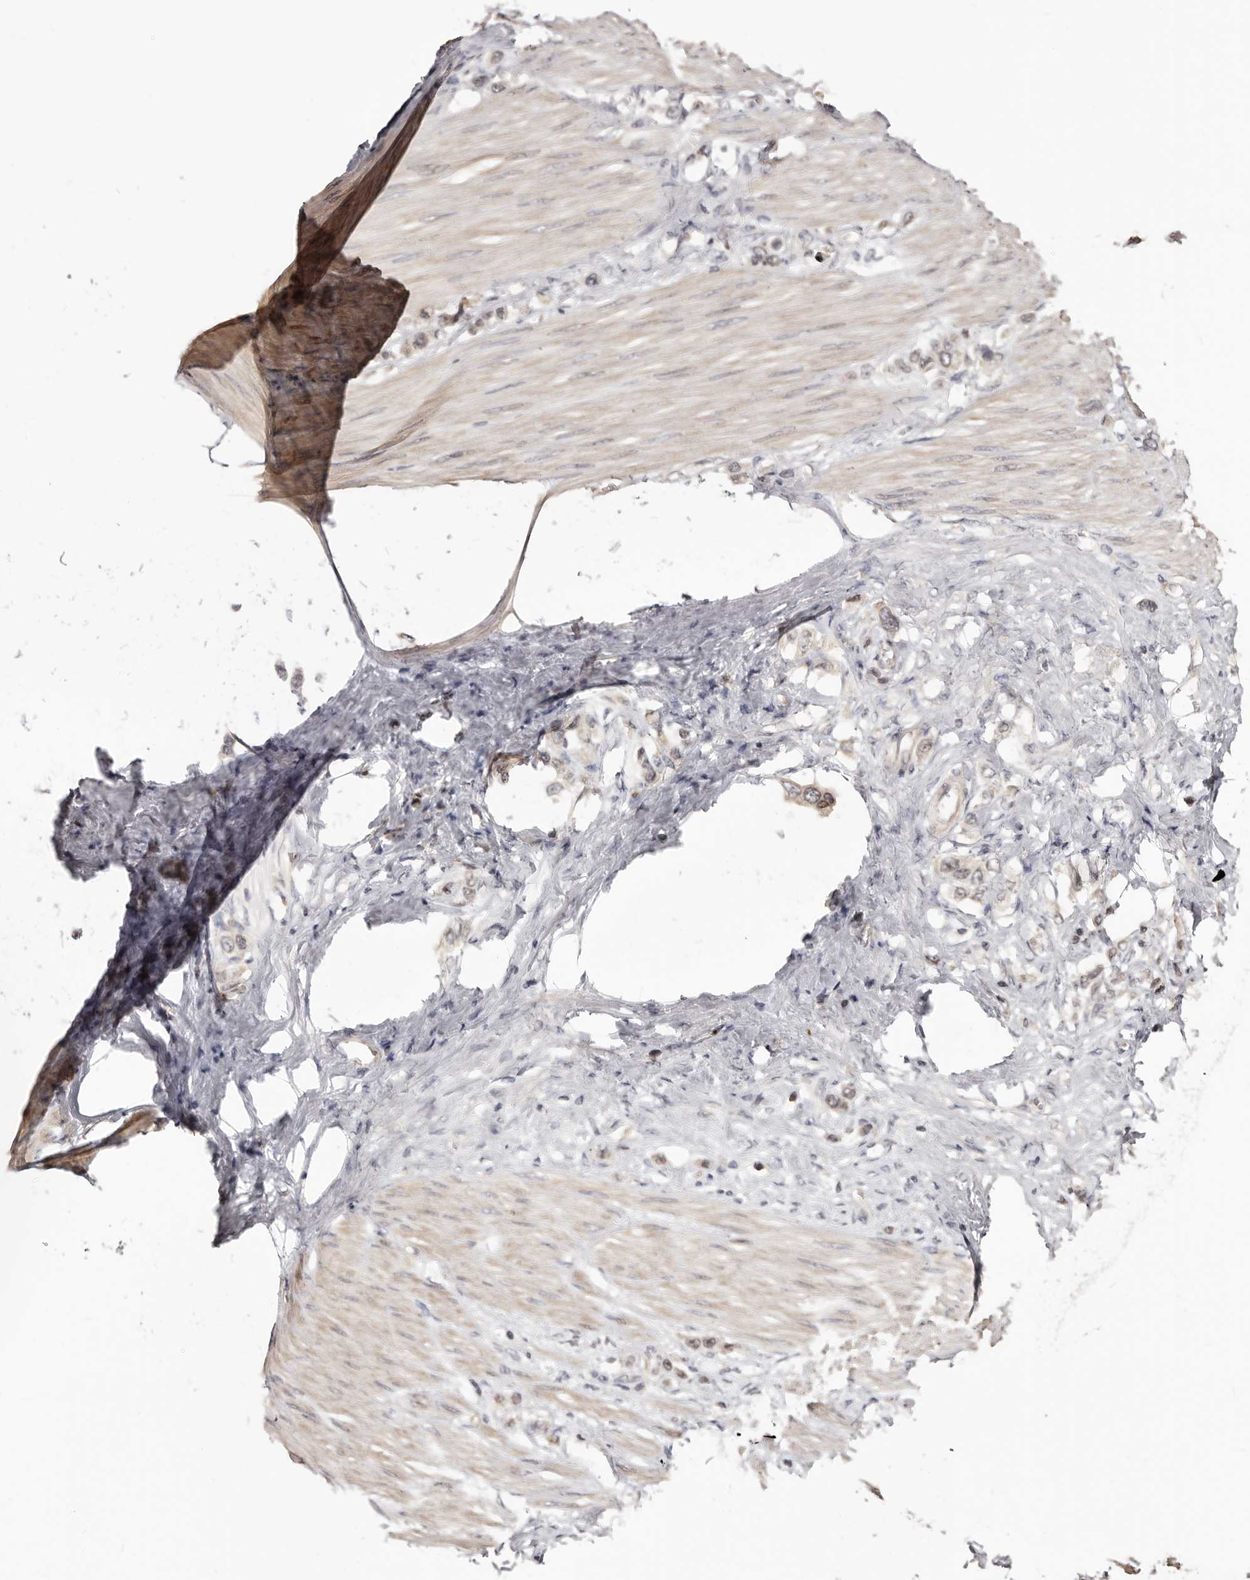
{"staining": {"intensity": "weak", "quantity": "<25%", "location": "cytoplasmic/membranous"}, "tissue": "stomach cancer", "cell_type": "Tumor cells", "image_type": "cancer", "snomed": [{"axis": "morphology", "description": "Adenocarcinoma, NOS"}, {"axis": "topography", "description": "Stomach"}], "caption": "Immunohistochemistry (IHC) of stomach cancer (adenocarcinoma) displays no staining in tumor cells.", "gene": "NOL12", "patient": {"sex": "female", "age": 65}}